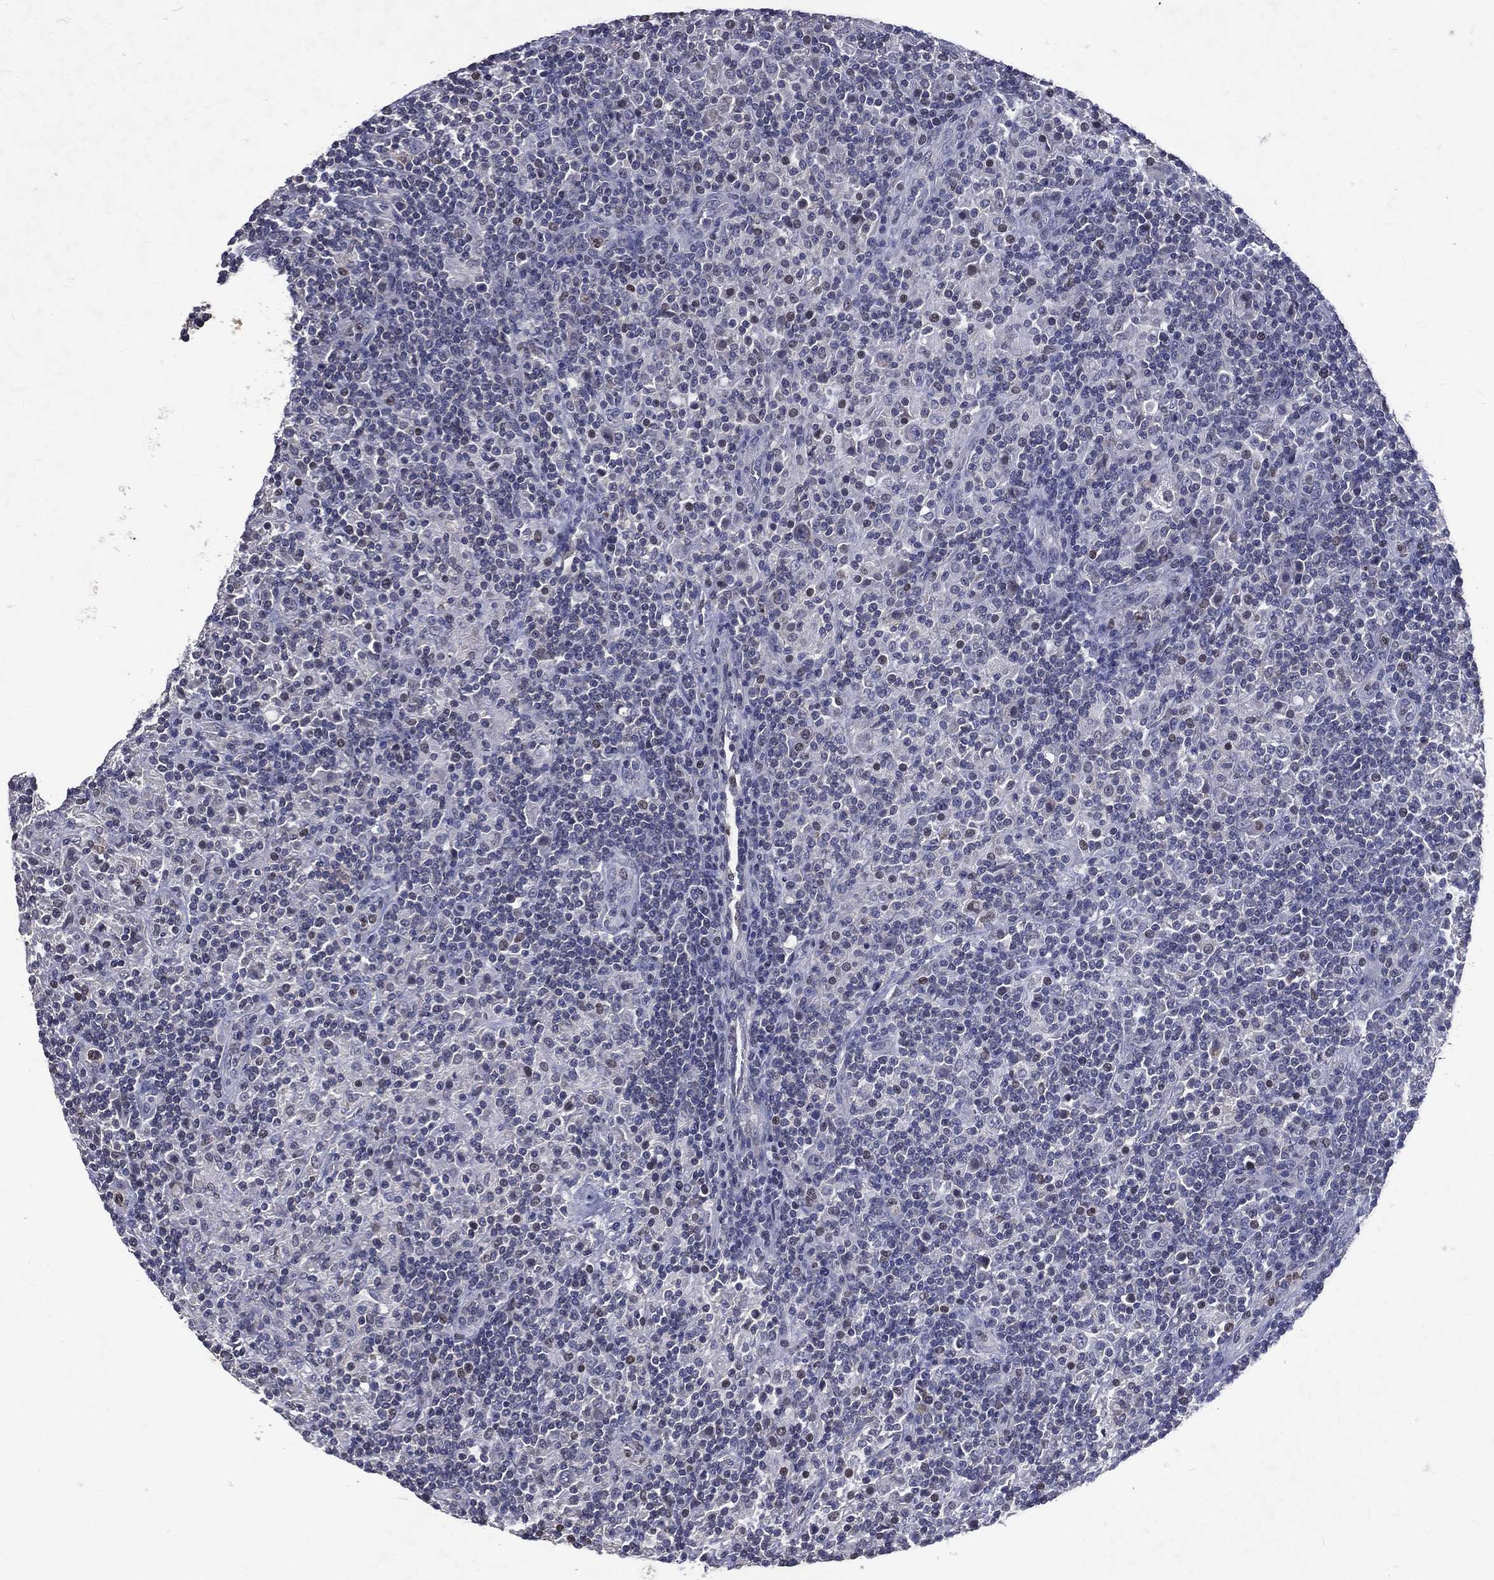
{"staining": {"intensity": "negative", "quantity": "none", "location": "none"}, "tissue": "lymphoma", "cell_type": "Tumor cells", "image_type": "cancer", "snomed": [{"axis": "morphology", "description": "Hodgkin's disease, NOS"}, {"axis": "topography", "description": "Lymph node"}], "caption": "The image demonstrates no staining of tumor cells in Hodgkin's disease. (DAB immunohistochemistry with hematoxylin counter stain).", "gene": "SLC34A2", "patient": {"sex": "male", "age": 70}}